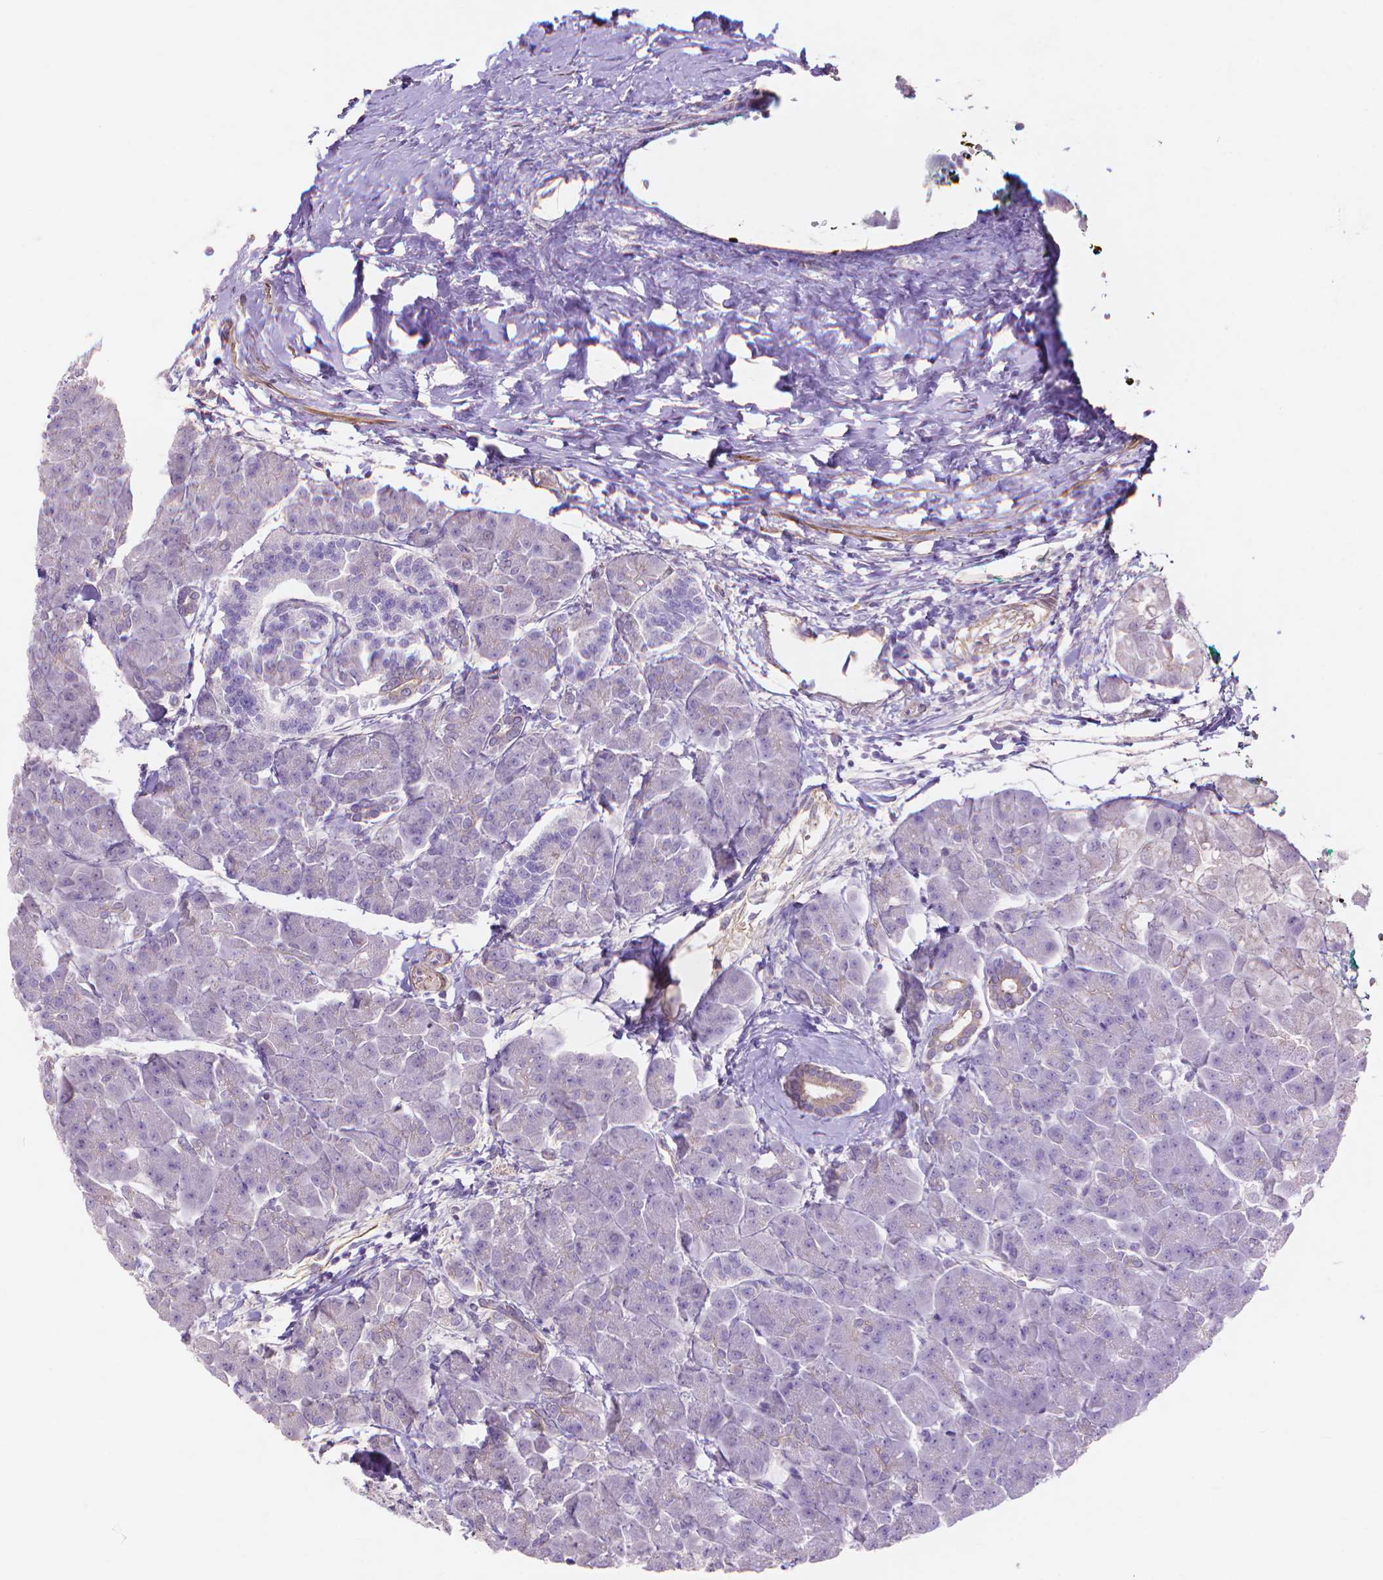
{"staining": {"intensity": "negative", "quantity": "none", "location": "none"}, "tissue": "pancreas", "cell_type": "Exocrine glandular cells", "image_type": "normal", "snomed": [{"axis": "morphology", "description": "Normal tissue, NOS"}, {"axis": "topography", "description": "Adipose tissue"}, {"axis": "topography", "description": "Pancreas"}, {"axis": "topography", "description": "Peripheral nerve tissue"}], "caption": "High magnification brightfield microscopy of benign pancreas stained with DAB (3,3'-diaminobenzidine) (brown) and counterstained with hematoxylin (blue): exocrine glandular cells show no significant staining. (DAB immunohistochemistry with hematoxylin counter stain).", "gene": "MBLAC1", "patient": {"sex": "female", "age": 58}}